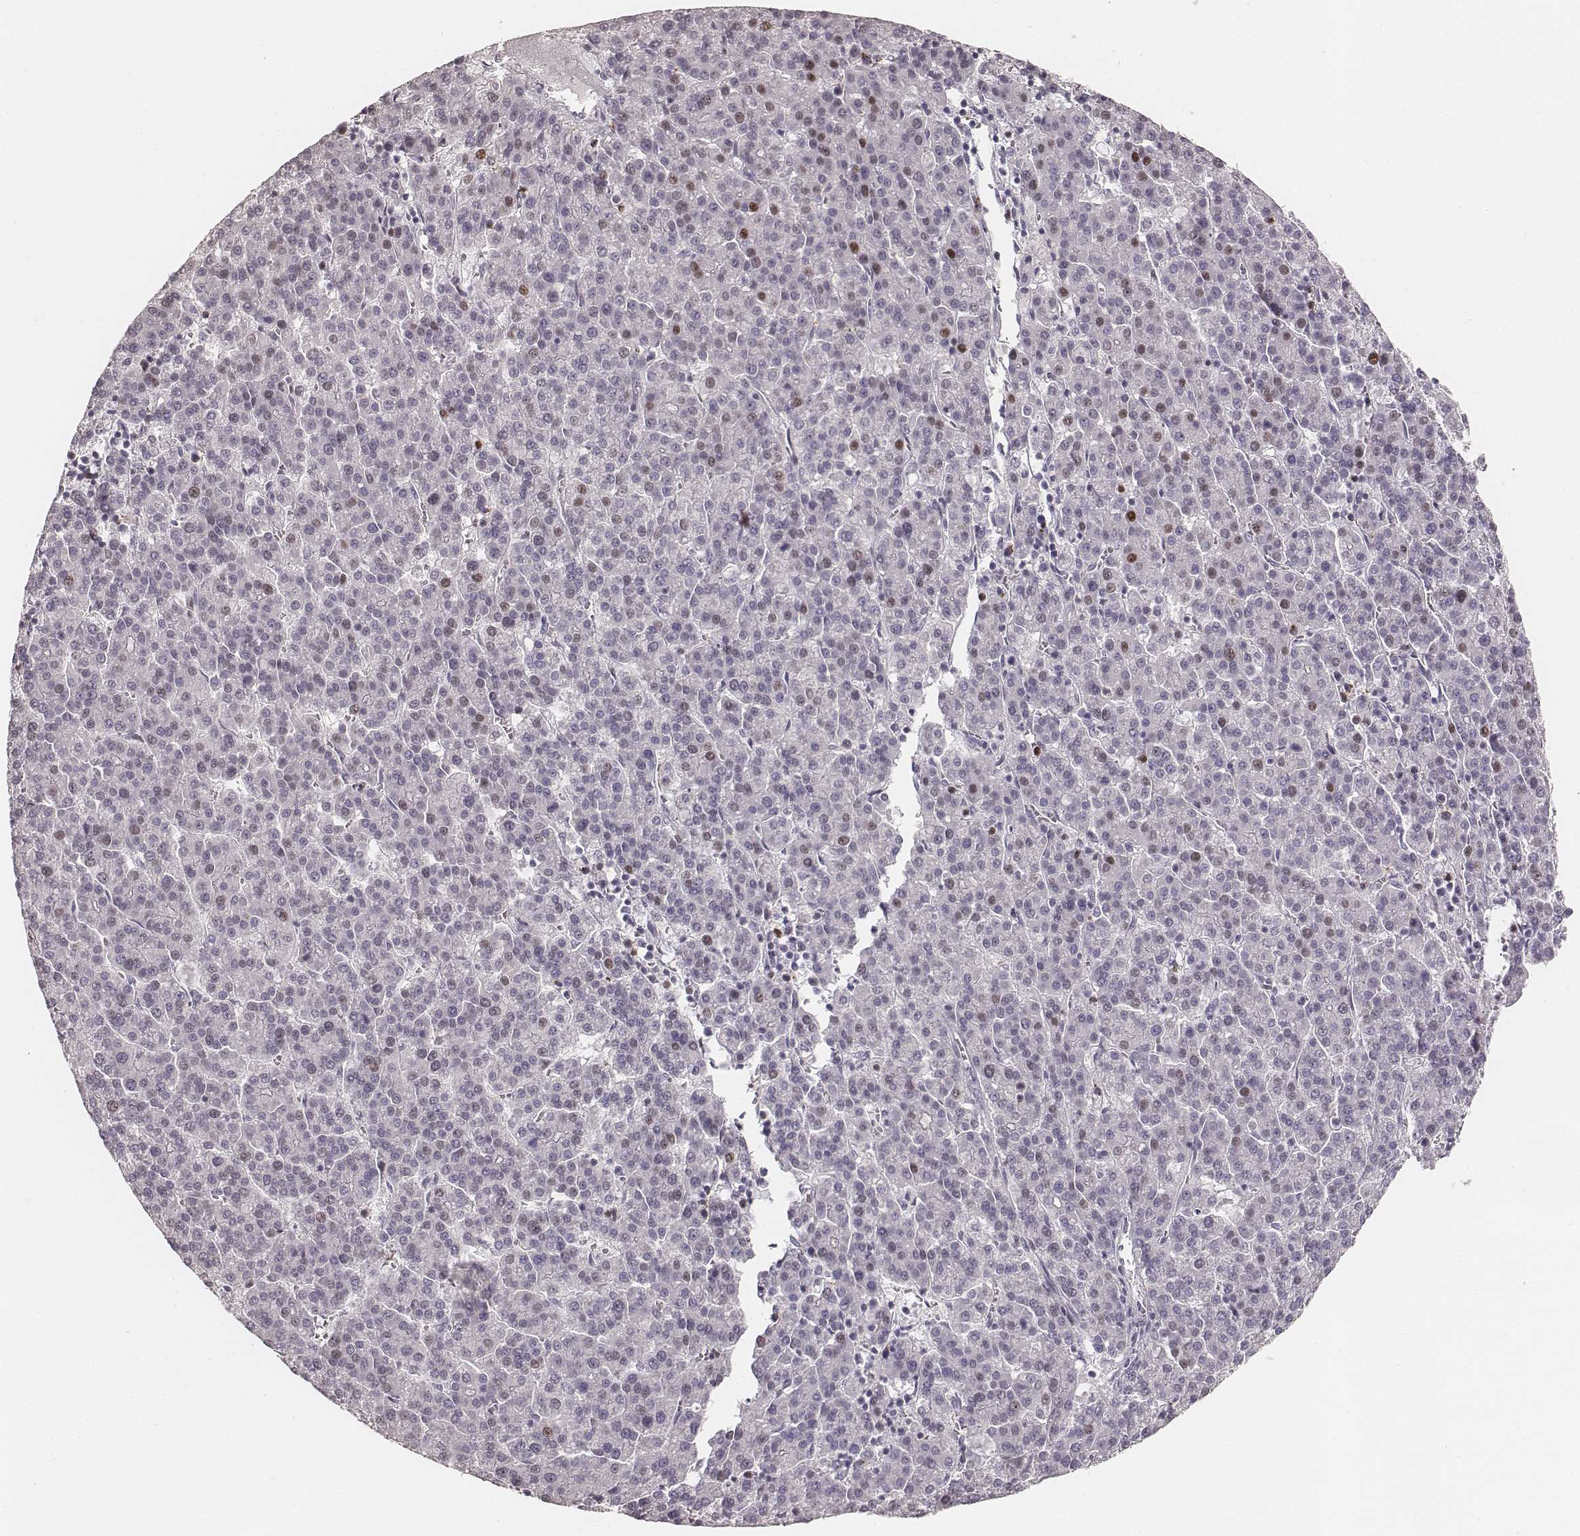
{"staining": {"intensity": "moderate", "quantity": "<25%", "location": "nuclear"}, "tissue": "liver cancer", "cell_type": "Tumor cells", "image_type": "cancer", "snomed": [{"axis": "morphology", "description": "Carcinoma, Hepatocellular, NOS"}, {"axis": "topography", "description": "Liver"}], "caption": "Hepatocellular carcinoma (liver) tissue displays moderate nuclear positivity in approximately <25% of tumor cells, visualized by immunohistochemistry. Using DAB (brown) and hematoxylin (blue) stains, captured at high magnification using brightfield microscopy.", "gene": "TEX37", "patient": {"sex": "female", "age": 58}}